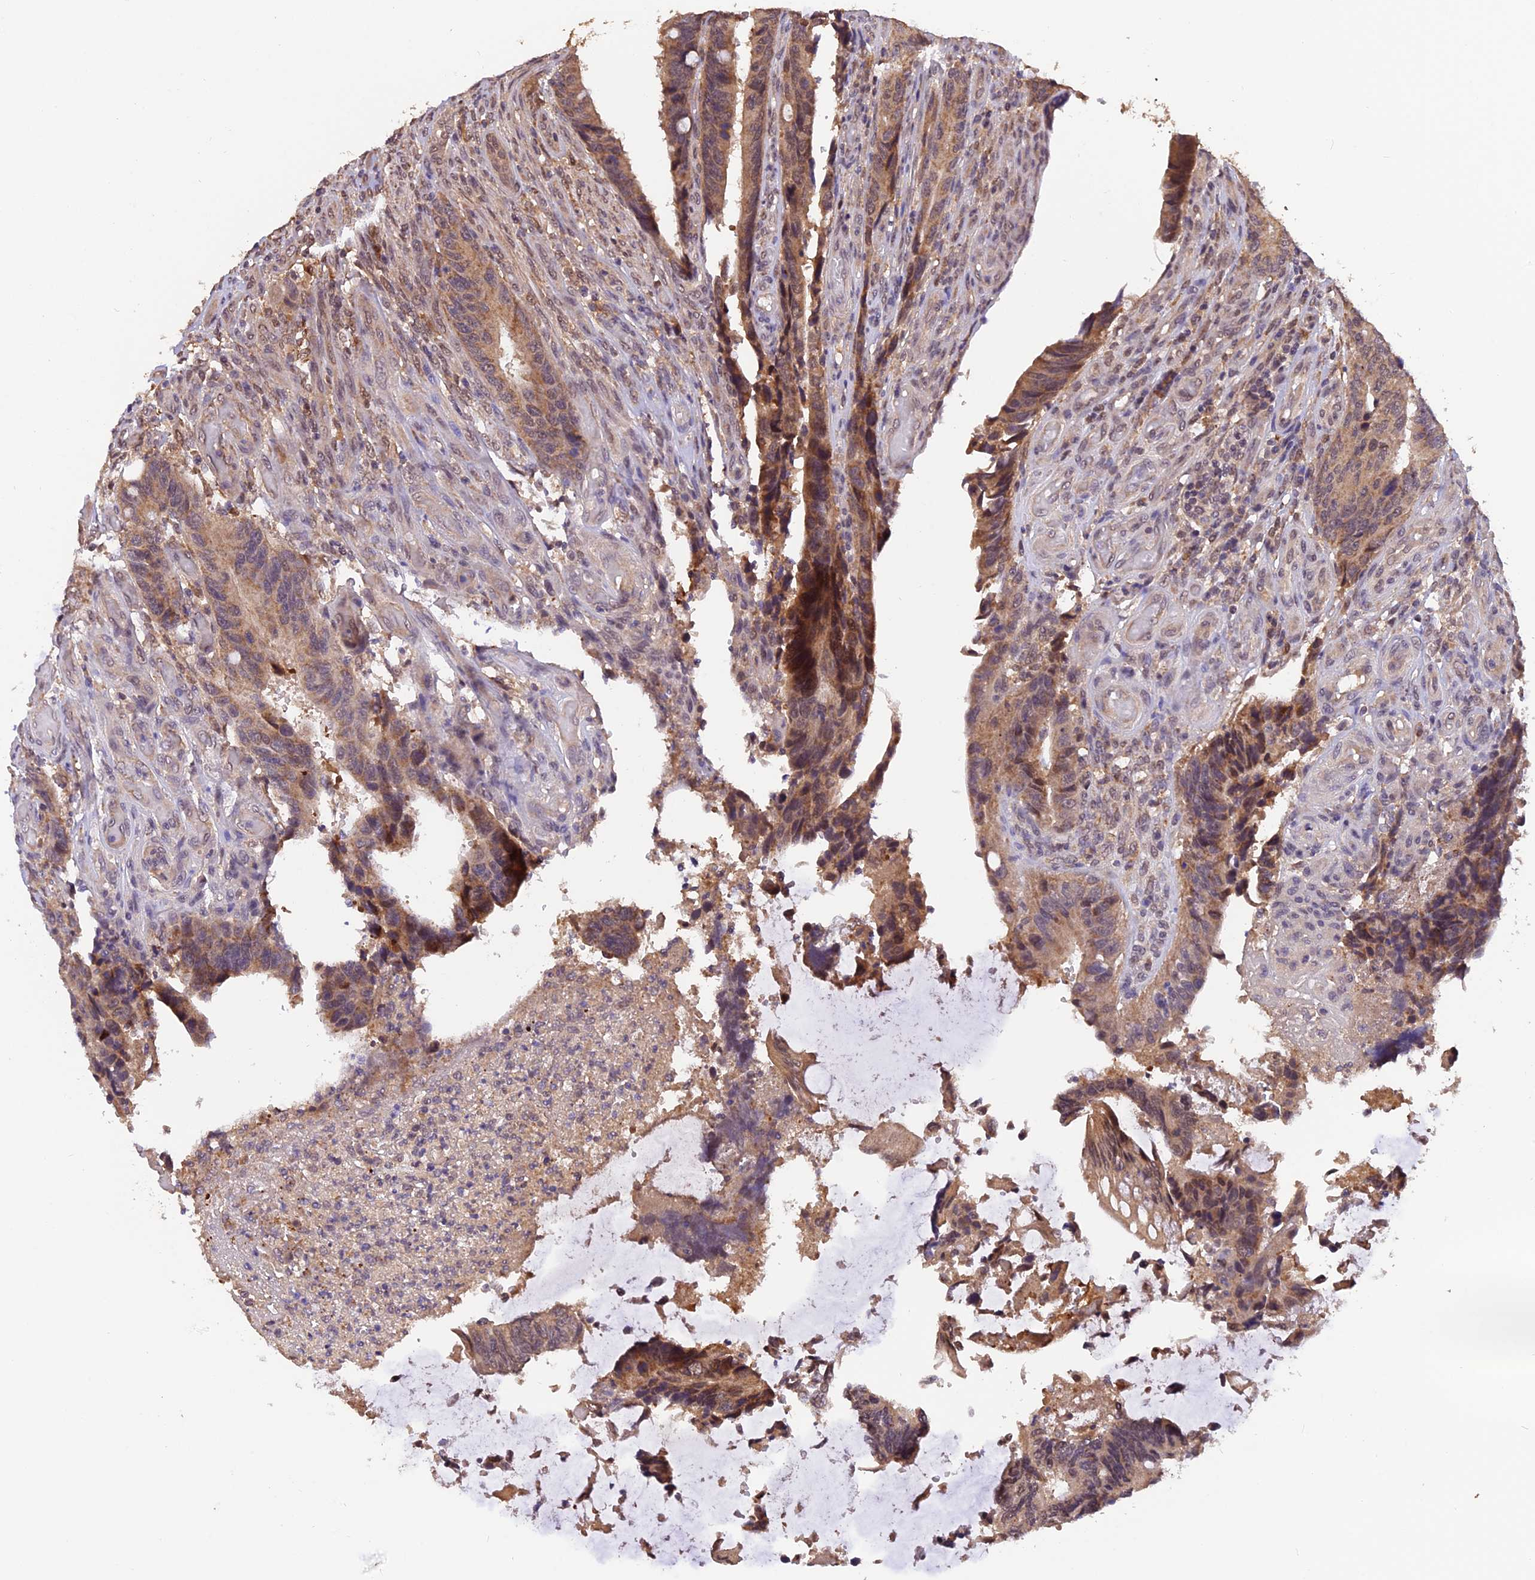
{"staining": {"intensity": "moderate", "quantity": ">75%", "location": "cytoplasmic/membranous,nuclear"}, "tissue": "colorectal cancer", "cell_type": "Tumor cells", "image_type": "cancer", "snomed": [{"axis": "morphology", "description": "Adenocarcinoma, NOS"}, {"axis": "topography", "description": "Colon"}], "caption": "High-magnification brightfield microscopy of colorectal adenocarcinoma stained with DAB (3,3'-diaminobenzidine) (brown) and counterstained with hematoxylin (blue). tumor cells exhibit moderate cytoplasmic/membranous and nuclear expression is identified in approximately>75% of cells.", "gene": "MNS1", "patient": {"sex": "male", "age": 87}}